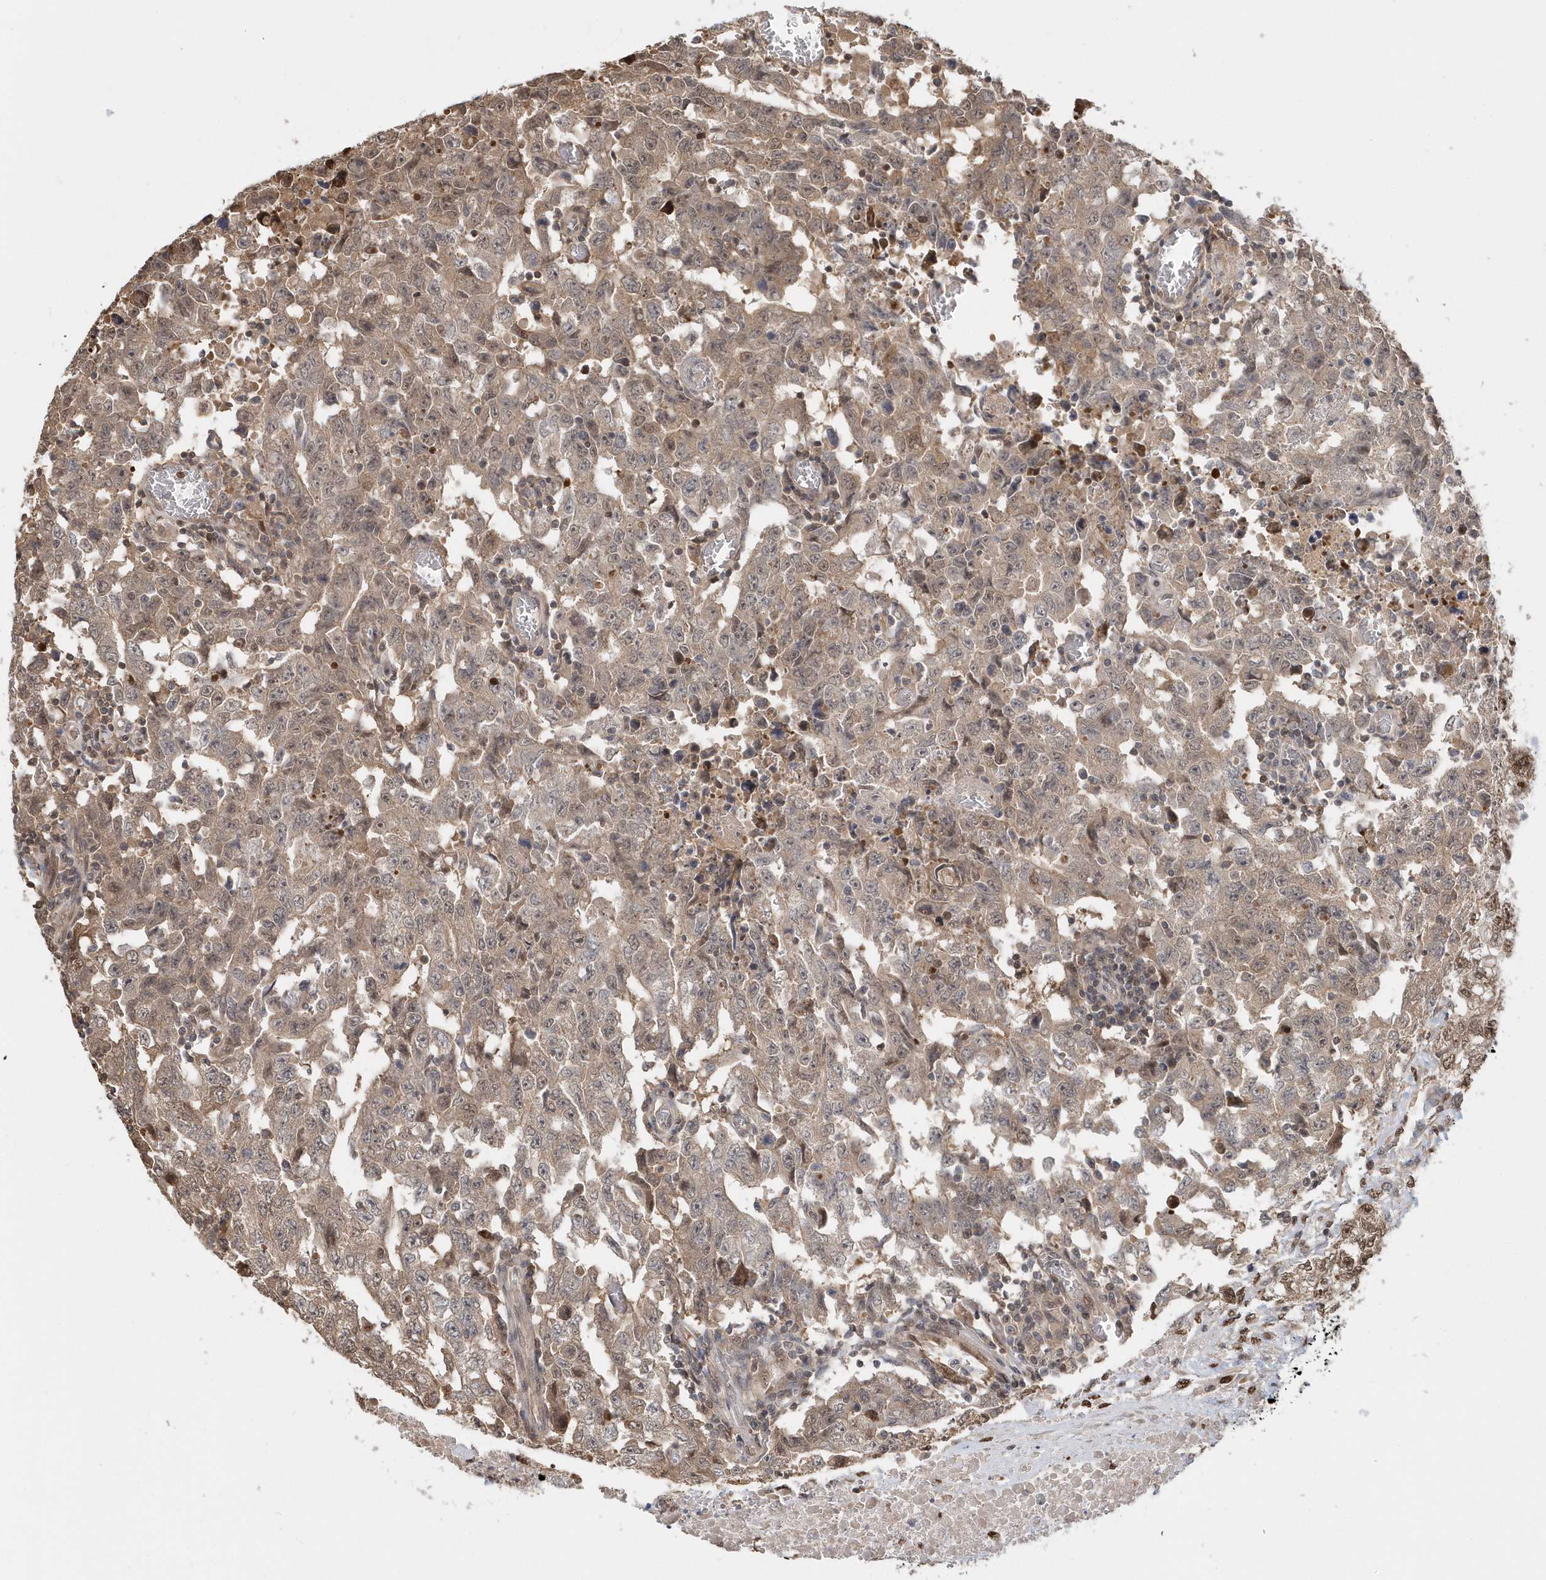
{"staining": {"intensity": "moderate", "quantity": ">75%", "location": "cytoplasmic/membranous"}, "tissue": "testis cancer", "cell_type": "Tumor cells", "image_type": "cancer", "snomed": [{"axis": "morphology", "description": "Carcinoma, Embryonal, NOS"}, {"axis": "topography", "description": "Testis"}], "caption": "Testis cancer (embryonal carcinoma) stained for a protein shows moderate cytoplasmic/membranous positivity in tumor cells.", "gene": "SUMO2", "patient": {"sex": "male", "age": 26}}